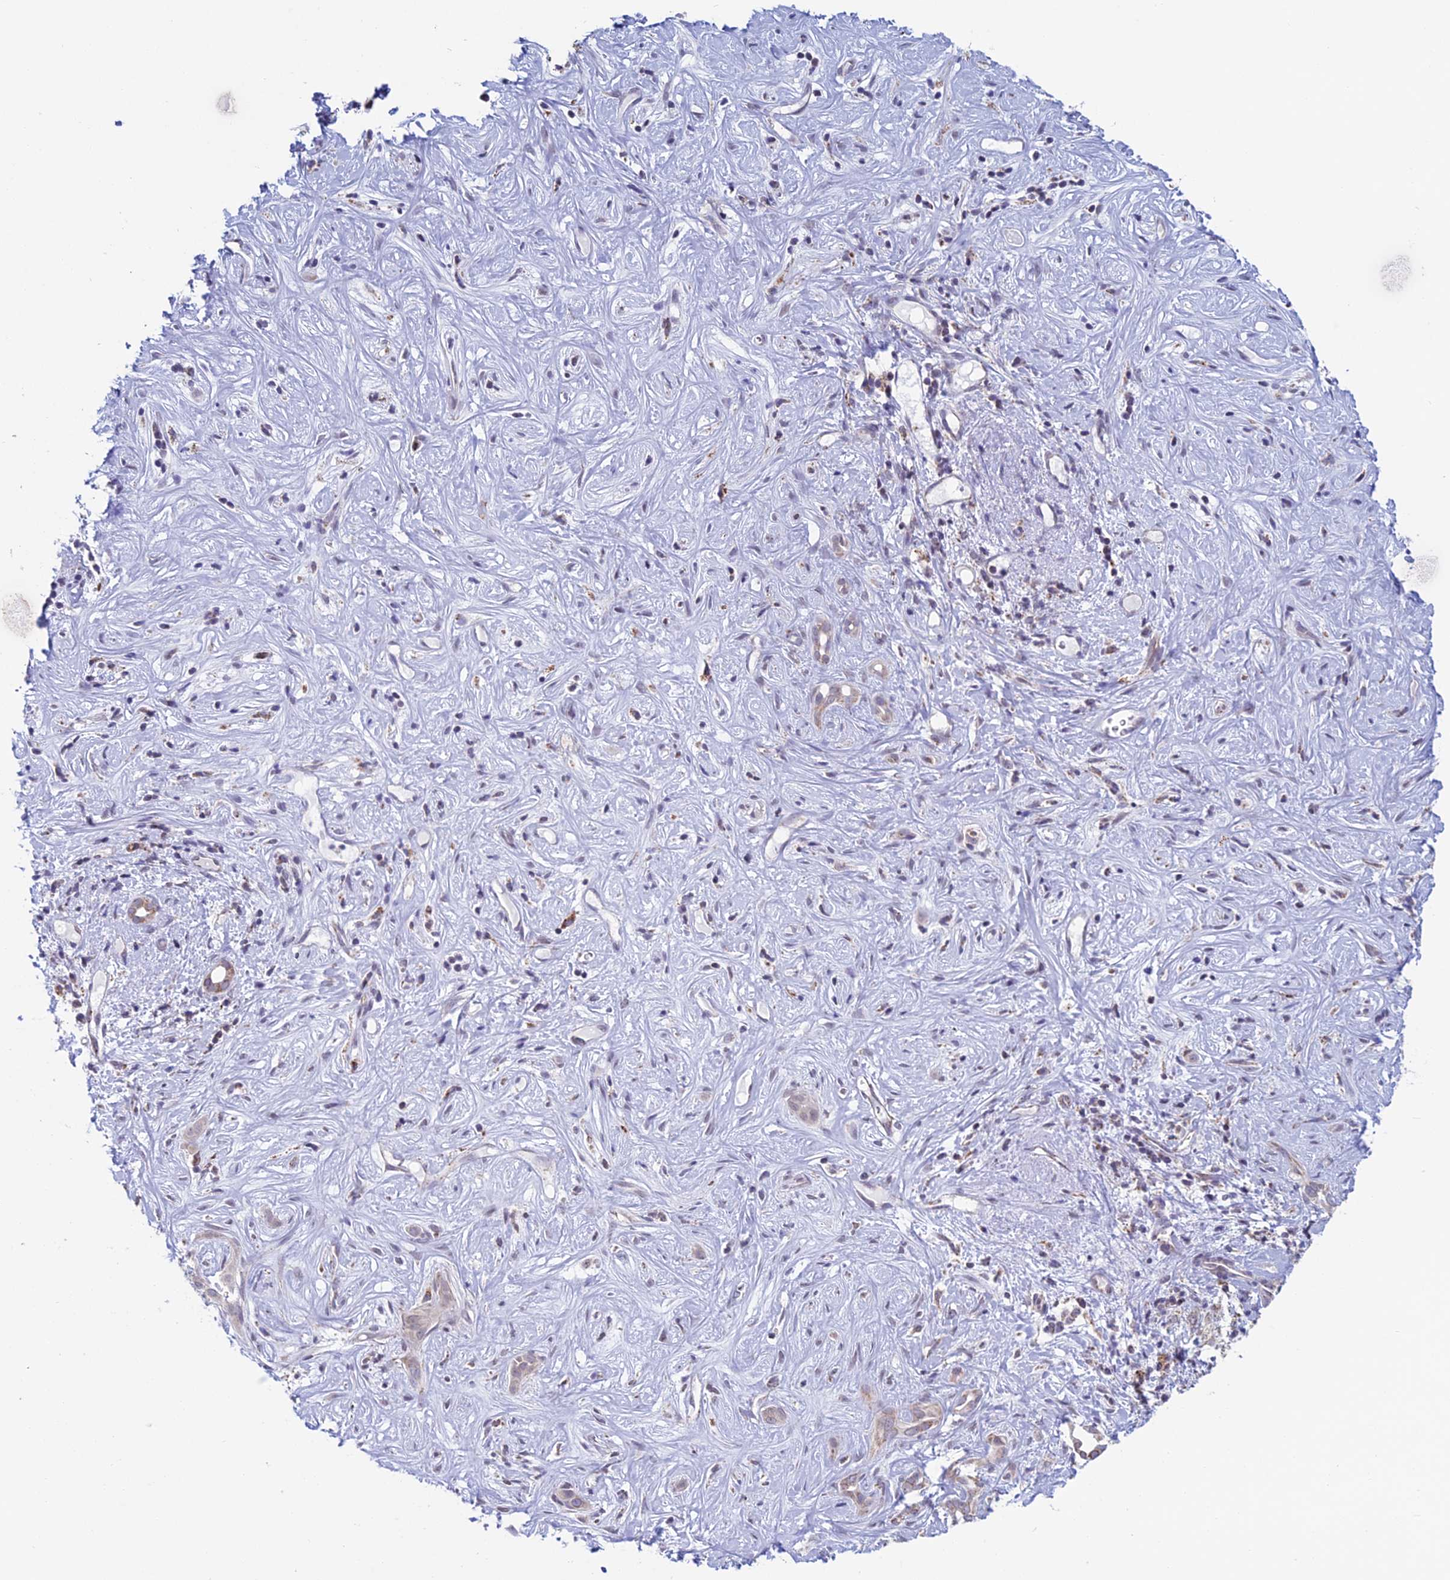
{"staining": {"intensity": "weak", "quantity": "25%-75%", "location": "cytoplasmic/membranous"}, "tissue": "liver cancer", "cell_type": "Tumor cells", "image_type": "cancer", "snomed": [{"axis": "morphology", "description": "Cholangiocarcinoma"}, {"axis": "topography", "description": "Liver"}], "caption": "Human cholangiocarcinoma (liver) stained with a brown dye reveals weak cytoplasmic/membranous positive staining in about 25%-75% of tumor cells.", "gene": "ZNG1B", "patient": {"sex": "male", "age": 67}}